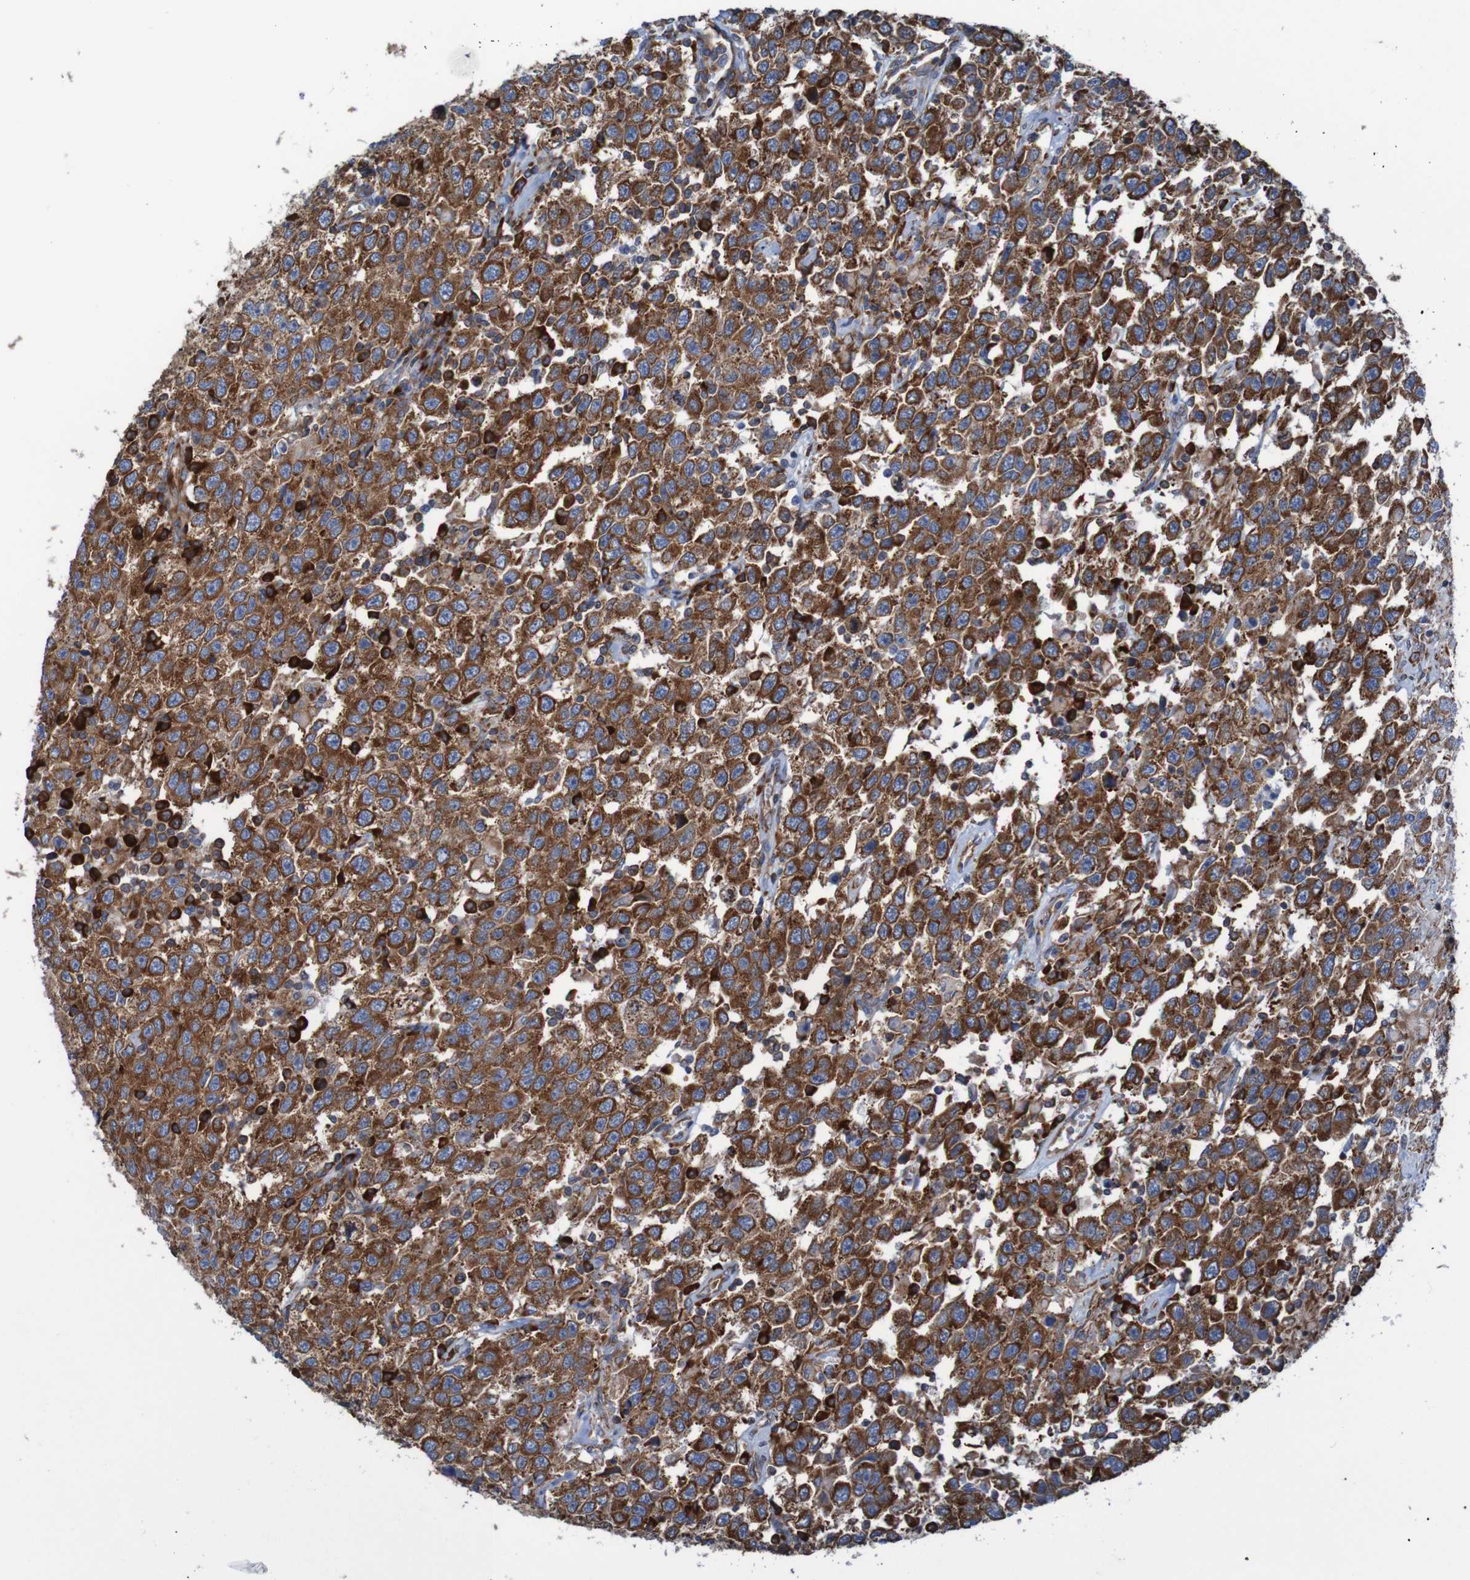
{"staining": {"intensity": "moderate", "quantity": ">75%", "location": "cytoplasmic/membranous"}, "tissue": "testis cancer", "cell_type": "Tumor cells", "image_type": "cancer", "snomed": [{"axis": "morphology", "description": "Seminoma, NOS"}, {"axis": "topography", "description": "Testis"}], "caption": "This is a histology image of IHC staining of testis seminoma, which shows moderate positivity in the cytoplasmic/membranous of tumor cells.", "gene": "RPL10", "patient": {"sex": "male", "age": 41}}